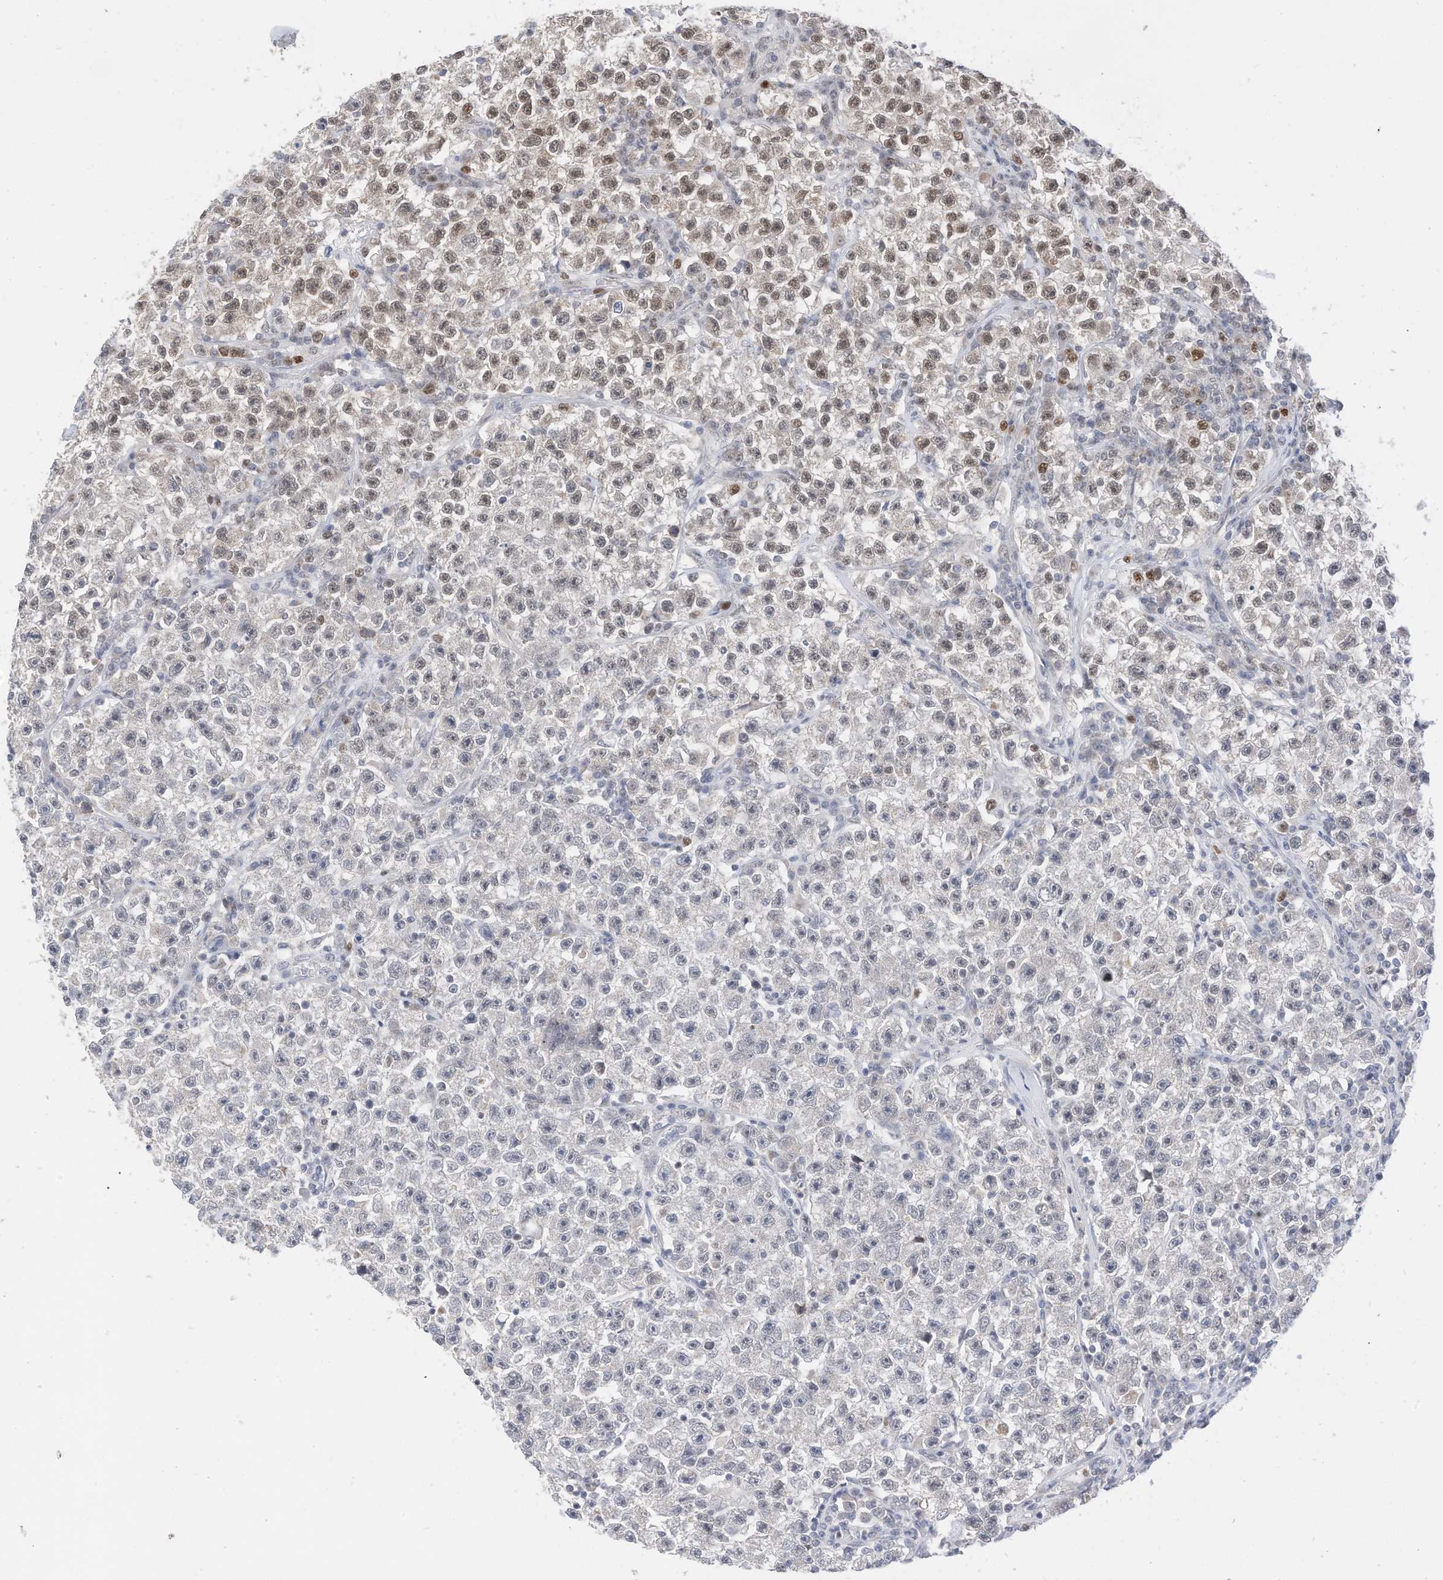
{"staining": {"intensity": "moderate", "quantity": "25%-75%", "location": "nuclear"}, "tissue": "testis cancer", "cell_type": "Tumor cells", "image_type": "cancer", "snomed": [{"axis": "morphology", "description": "Seminoma, NOS"}, {"axis": "topography", "description": "Testis"}], "caption": "Immunohistochemistry (IHC) image of neoplastic tissue: seminoma (testis) stained using immunohistochemistry shows medium levels of moderate protein expression localized specifically in the nuclear of tumor cells, appearing as a nuclear brown color.", "gene": "OGT", "patient": {"sex": "male", "age": 22}}